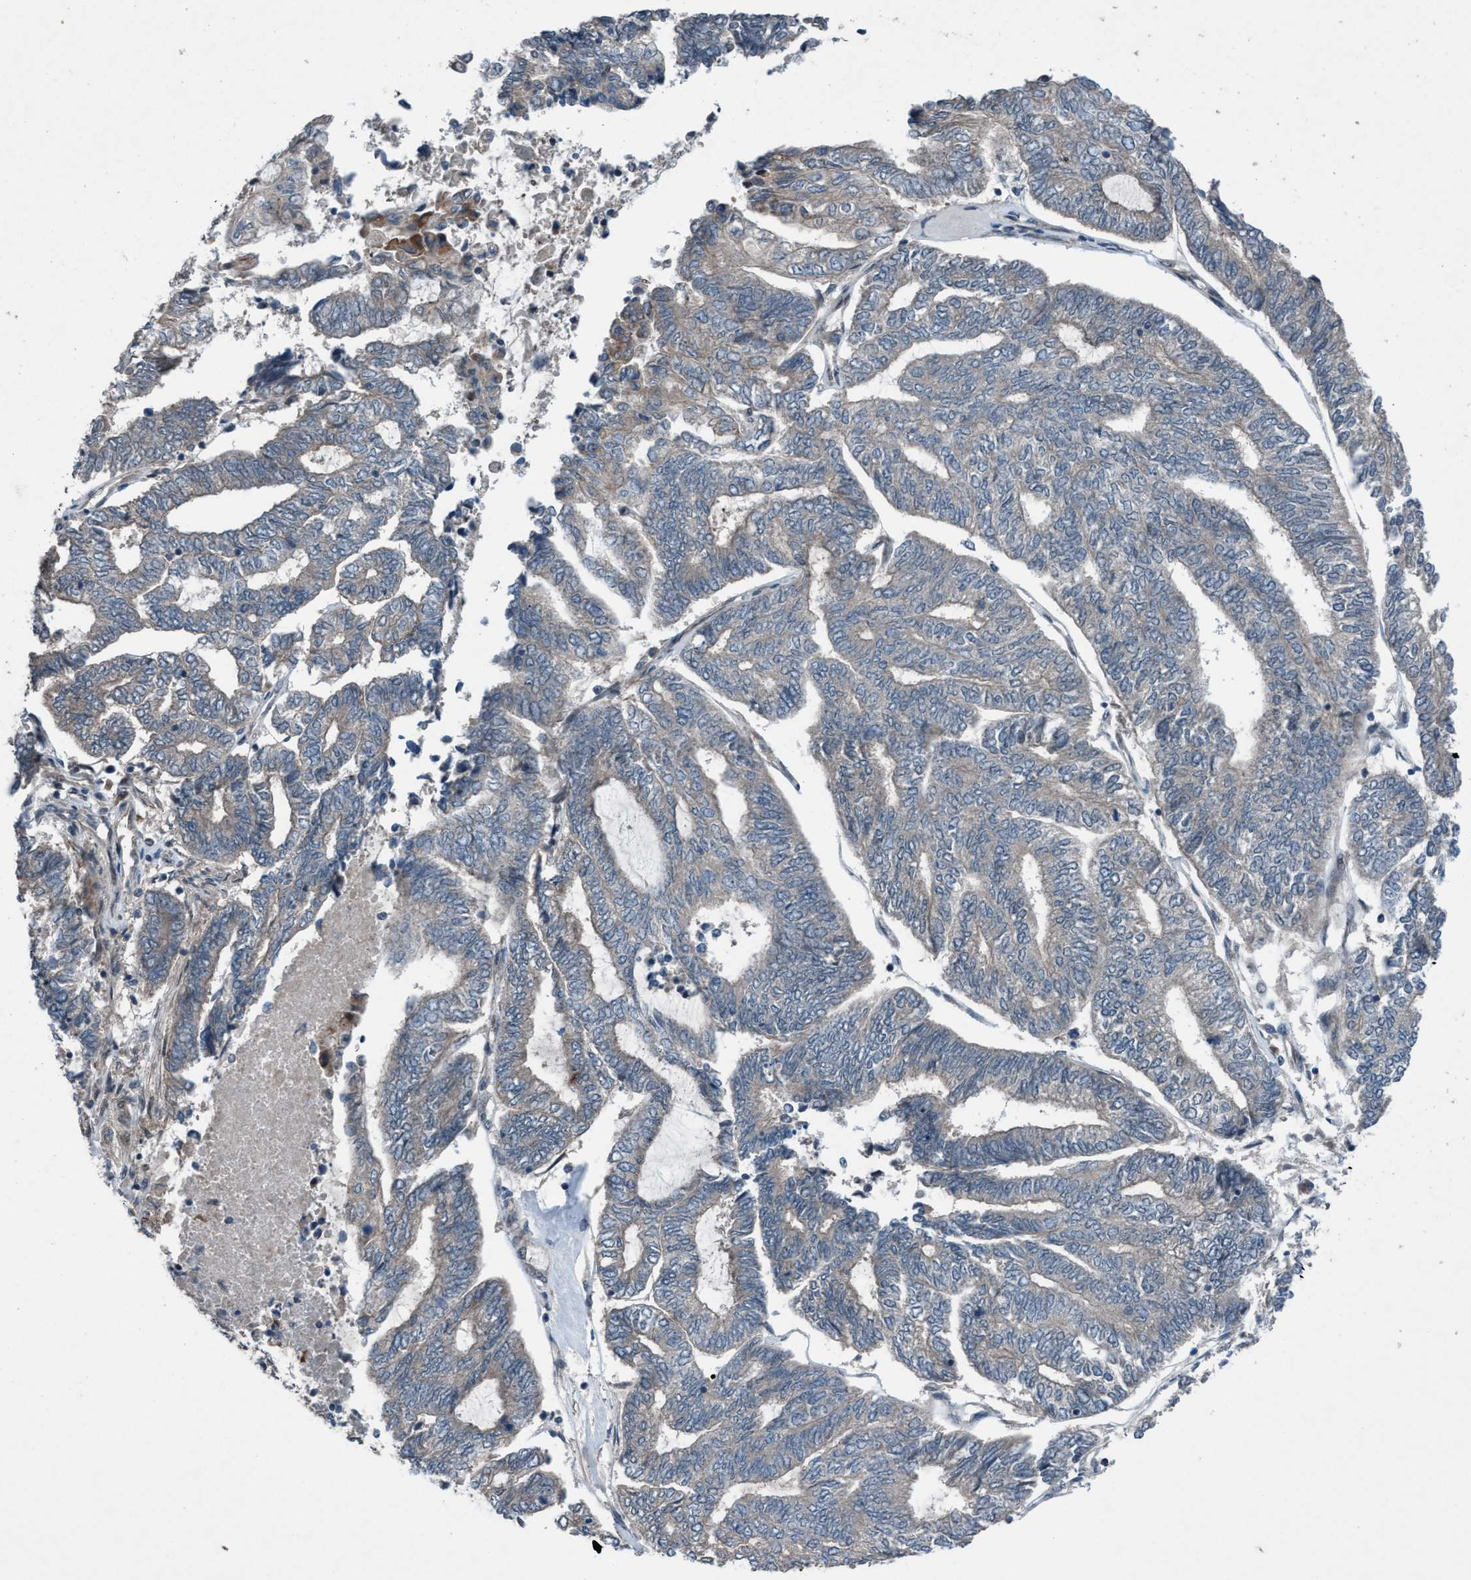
{"staining": {"intensity": "weak", "quantity": "<25%", "location": "cytoplasmic/membranous"}, "tissue": "endometrial cancer", "cell_type": "Tumor cells", "image_type": "cancer", "snomed": [{"axis": "morphology", "description": "Adenocarcinoma, NOS"}, {"axis": "topography", "description": "Uterus"}, {"axis": "topography", "description": "Endometrium"}], "caption": "High power microscopy histopathology image of an immunohistochemistry histopathology image of adenocarcinoma (endometrial), revealing no significant expression in tumor cells.", "gene": "NISCH", "patient": {"sex": "female", "age": 70}}